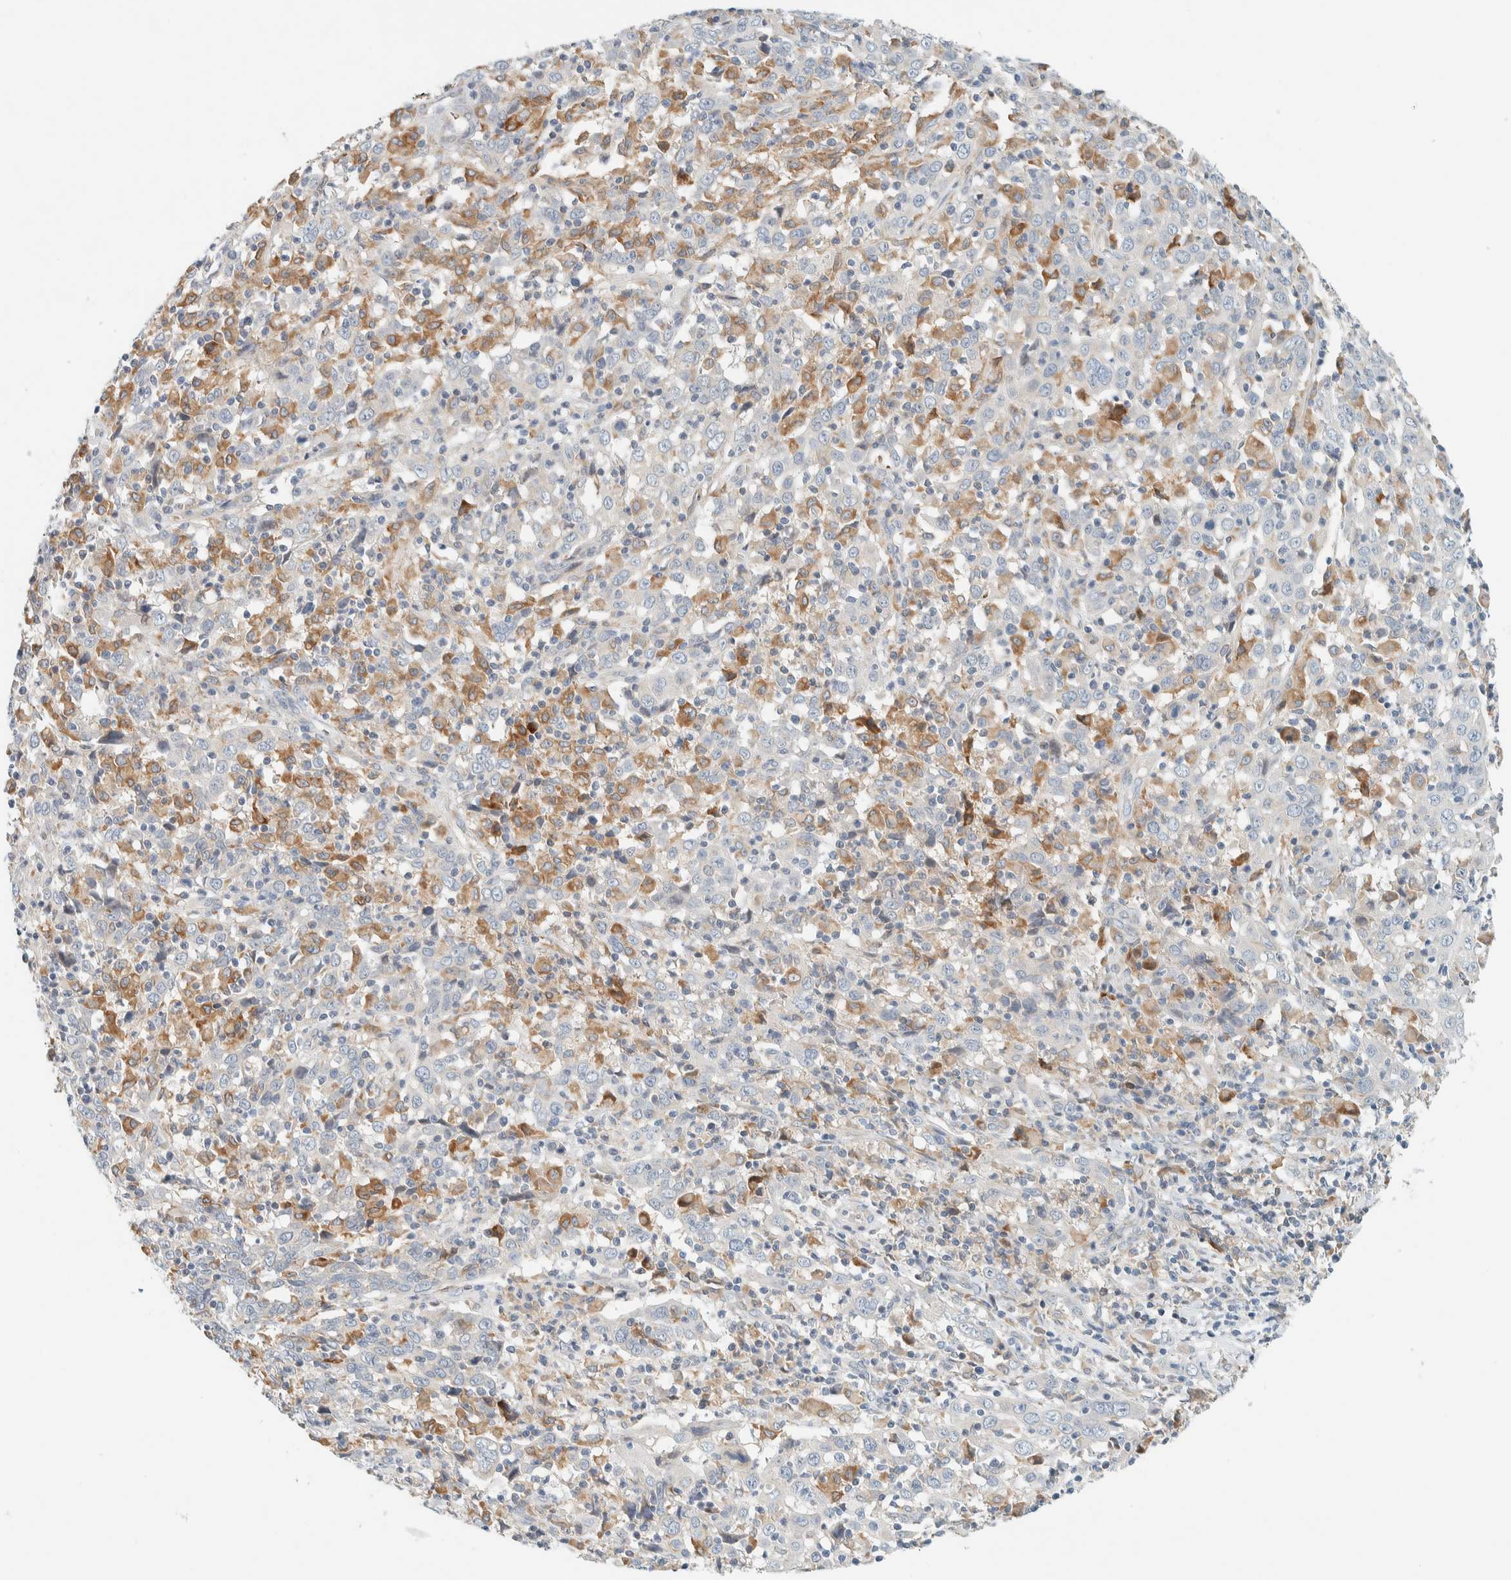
{"staining": {"intensity": "negative", "quantity": "none", "location": "none"}, "tissue": "cervical cancer", "cell_type": "Tumor cells", "image_type": "cancer", "snomed": [{"axis": "morphology", "description": "Squamous cell carcinoma, NOS"}, {"axis": "topography", "description": "Cervix"}], "caption": "There is no significant expression in tumor cells of cervical cancer (squamous cell carcinoma).", "gene": "SUMF2", "patient": {"sex": "female", "age": 46}}